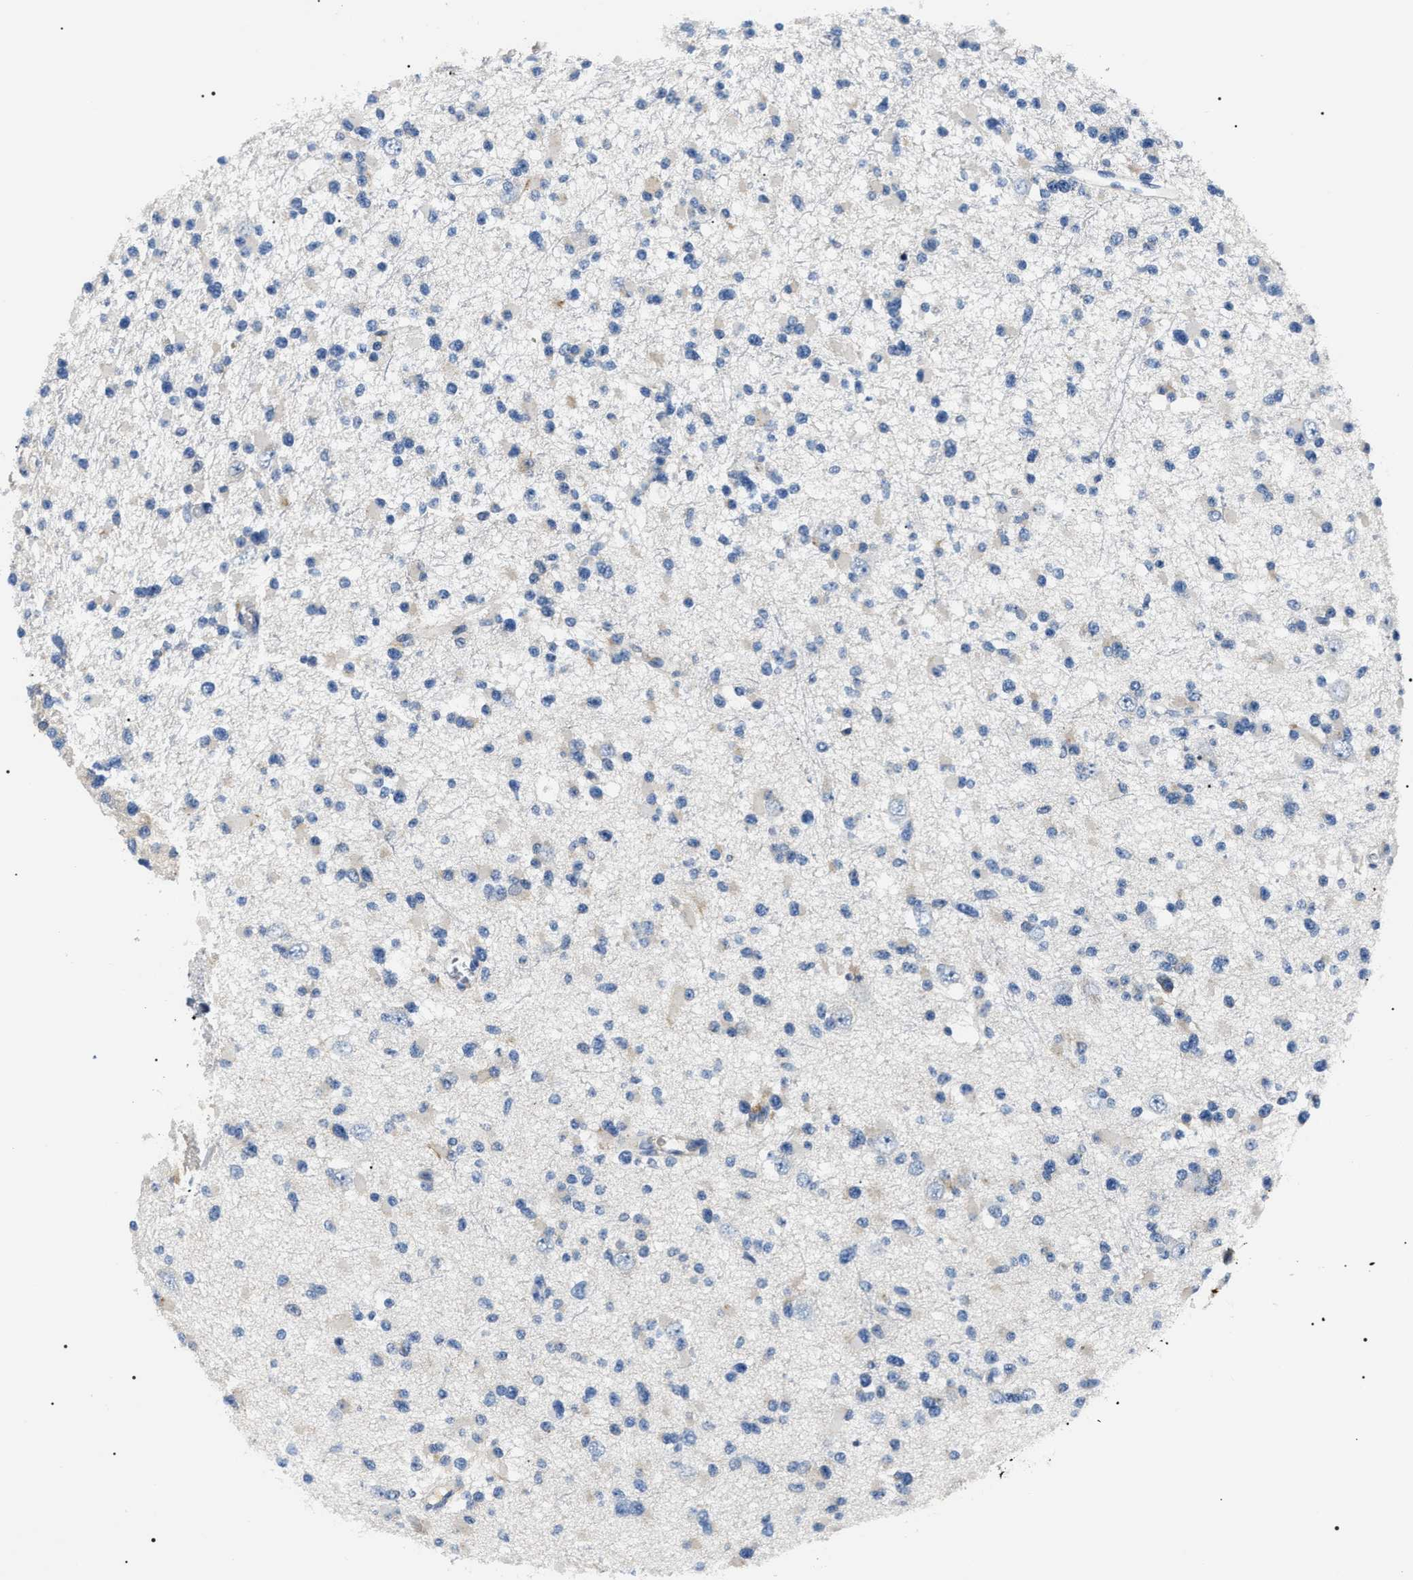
{"staining": {"intensity": "negative", "quantity": "none", "location": "none"}, "tissue": "glioma", "cell_type": "Tumor cells", "image_type": "cancer", "snomed": [{"axis": "morphology", "description": "Glioma, malignant, Low grade"}, {"axis": "topography", "description": "Brain"}], "caption": "A high-resolution micrograph shows IHC staining of malignant low-grade glioma, which demonstrates no significant expression in tumor cells. (DAB IHC, high magnification).", "gene": "BAG2", "patient": {"sex": "female", "age": 22}}